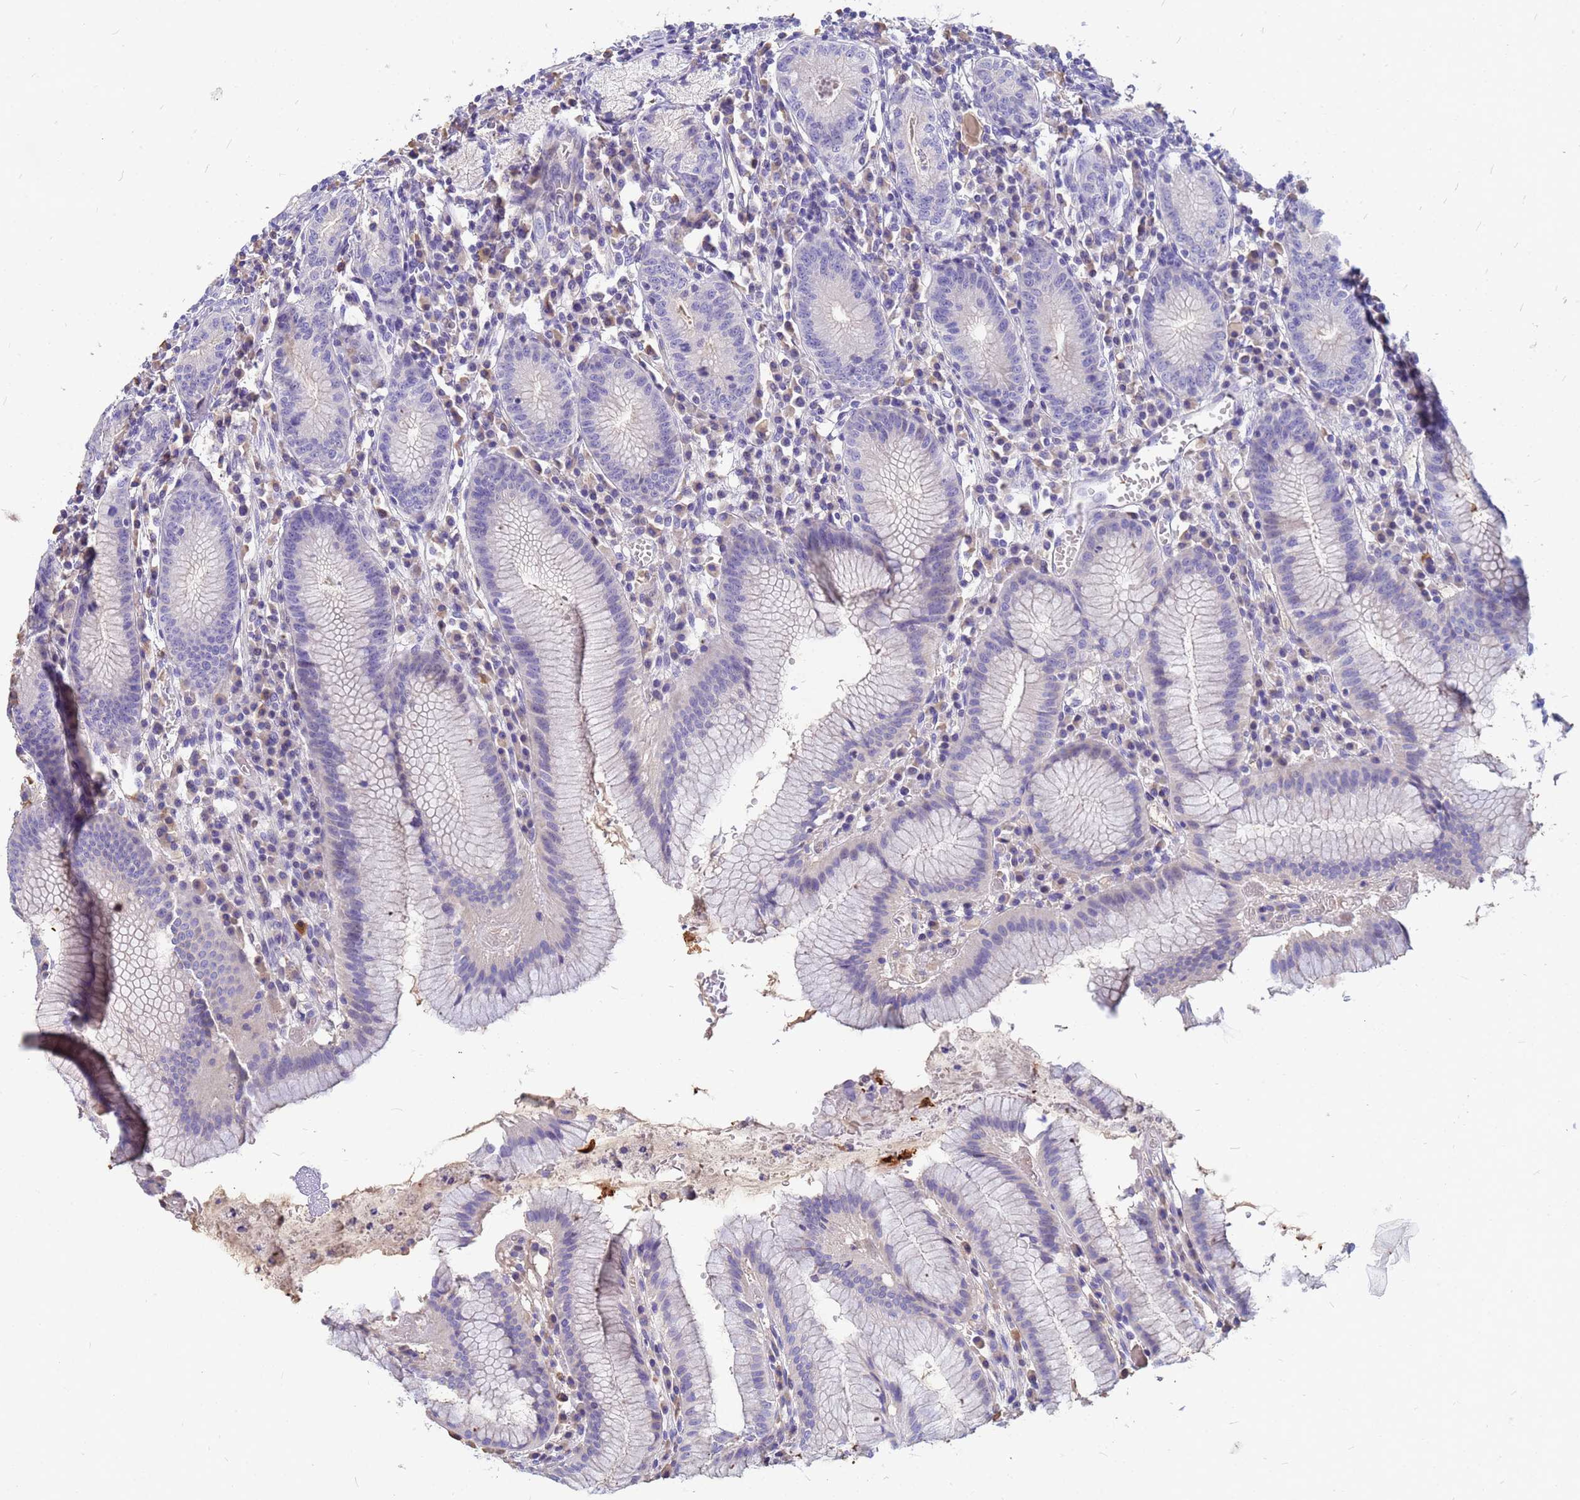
{"staining": {"intensity": "strong", "quantity": "25%-75%", "location": "cytoplasmic/membranous"}, "tissue": "stomach", "cell_type": "Glandular cells", "image_type": "normal", "snomed": [{"axis": "morphology", "description": "Normal tissue, NOS"}, {"axis": "topography", "description": "Stomach"}], "caption": "Normal stomach shows strong cytoplasmic/membranous staining in about 25%-75% of glandular cells, visualized by immunohistochemistry. The staining was performed using DAB (3,3'-diaminobenzidine) to visualize the protein expression in brown, while the nuclei were stained in blue with hematoxylin (Magnification: 20x).", "gene": "DPRX", "patient": {"sex": "male", "age": 55}}